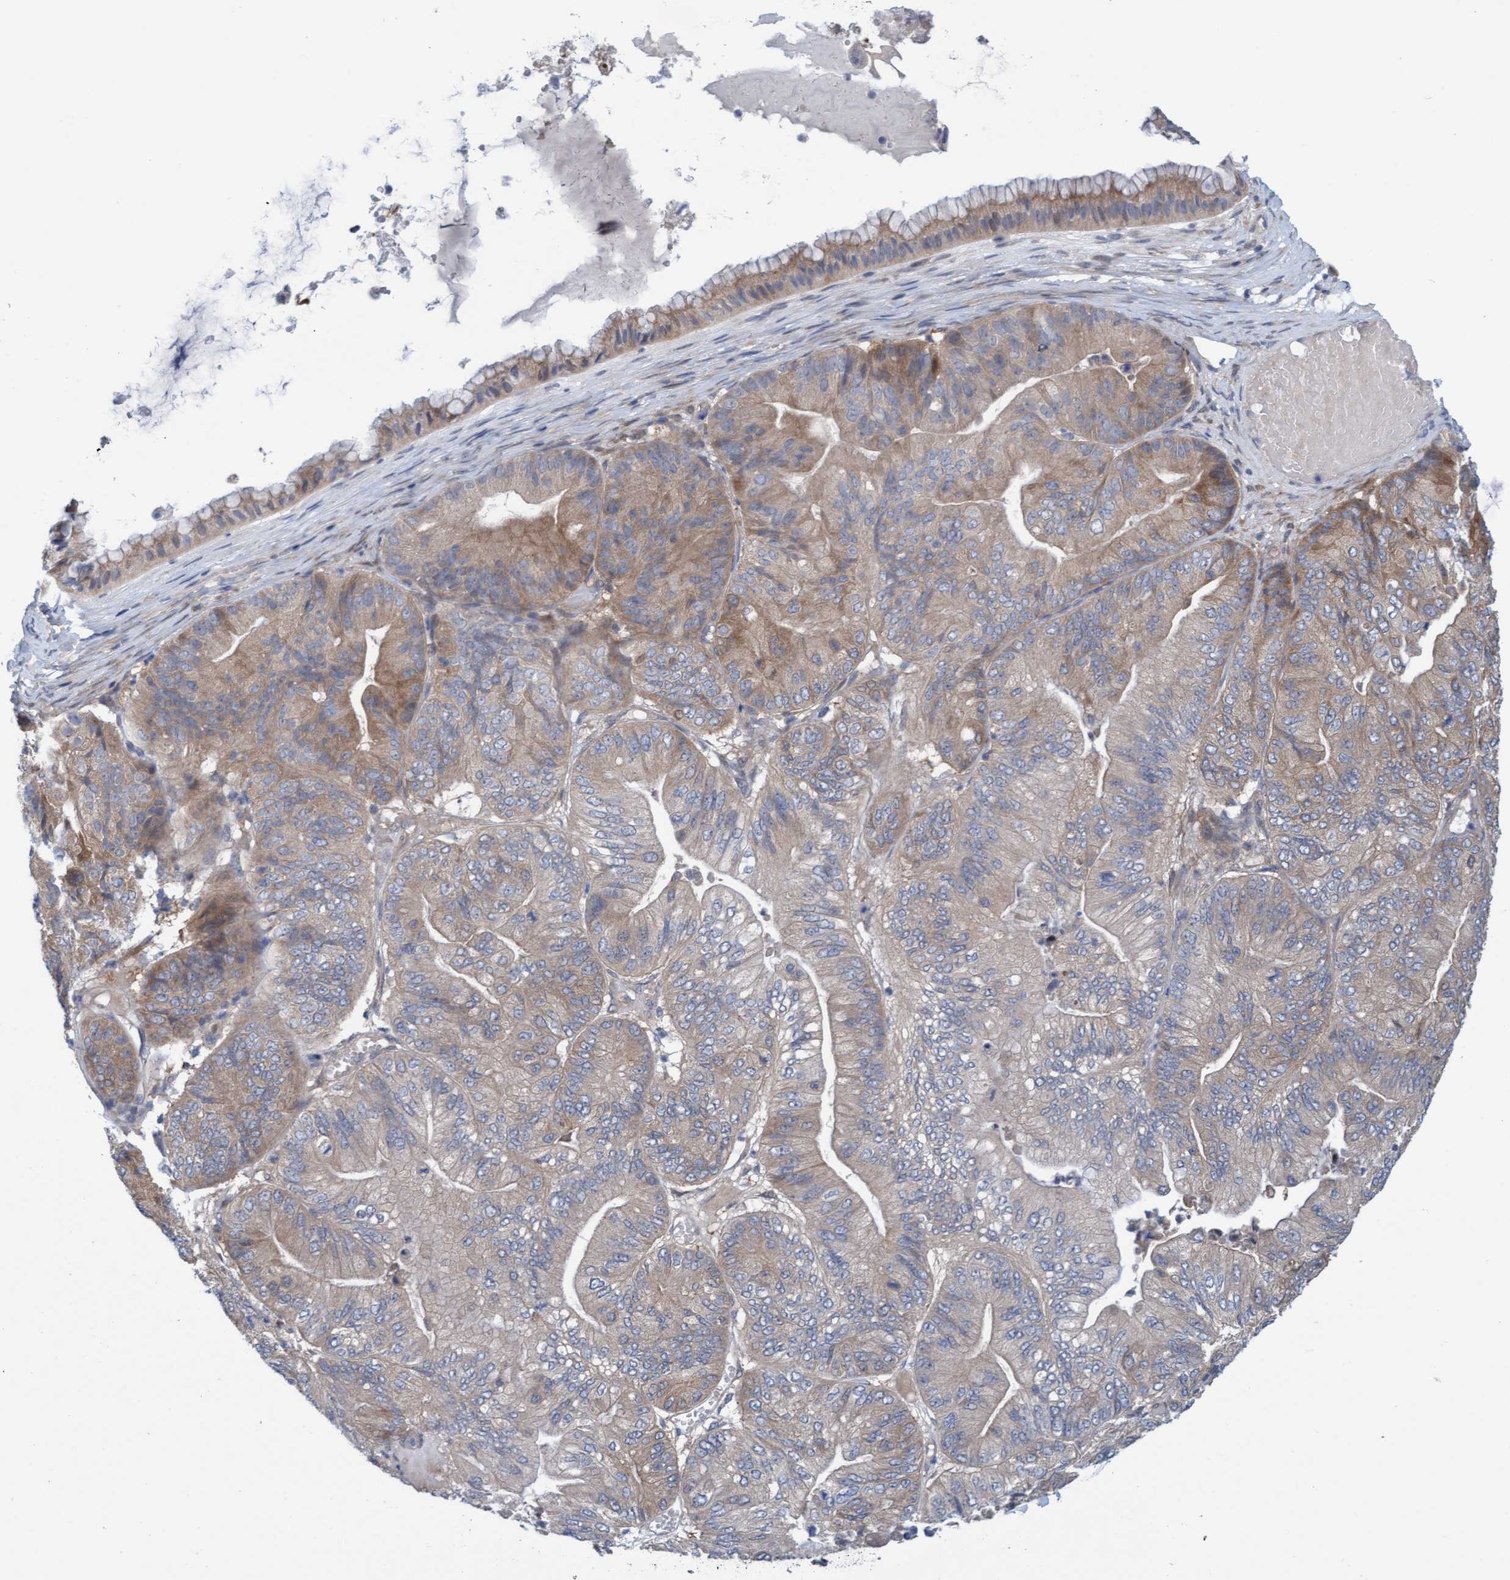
{"staining": {"intensity": "weak", "quantity": "25%-75%", "location": "cytoplasmic/membranous"}, "tissue": "ovarian cancer", "cell_type": "Tumor cells", "image_type": "cancer", "snomed": [{"axis": "morphology", "description": "Cystadenocarcinoma, mucinous, NOS"}, {"axis": "topography", "description": "Ovary"}], "caption": "The immunohistochemical stain shows weak cytoplasmic/membranous positivity in tumor cells of mucinous cystadenocarcinoma (ovarian) tissue. The staining is performed using DAB brown chromogen to label protein expression. The nuclei are counter-stained blue using hematoxylin.", "gene": "KLHL25", "patient": {"sex": "female", "age": 61}}